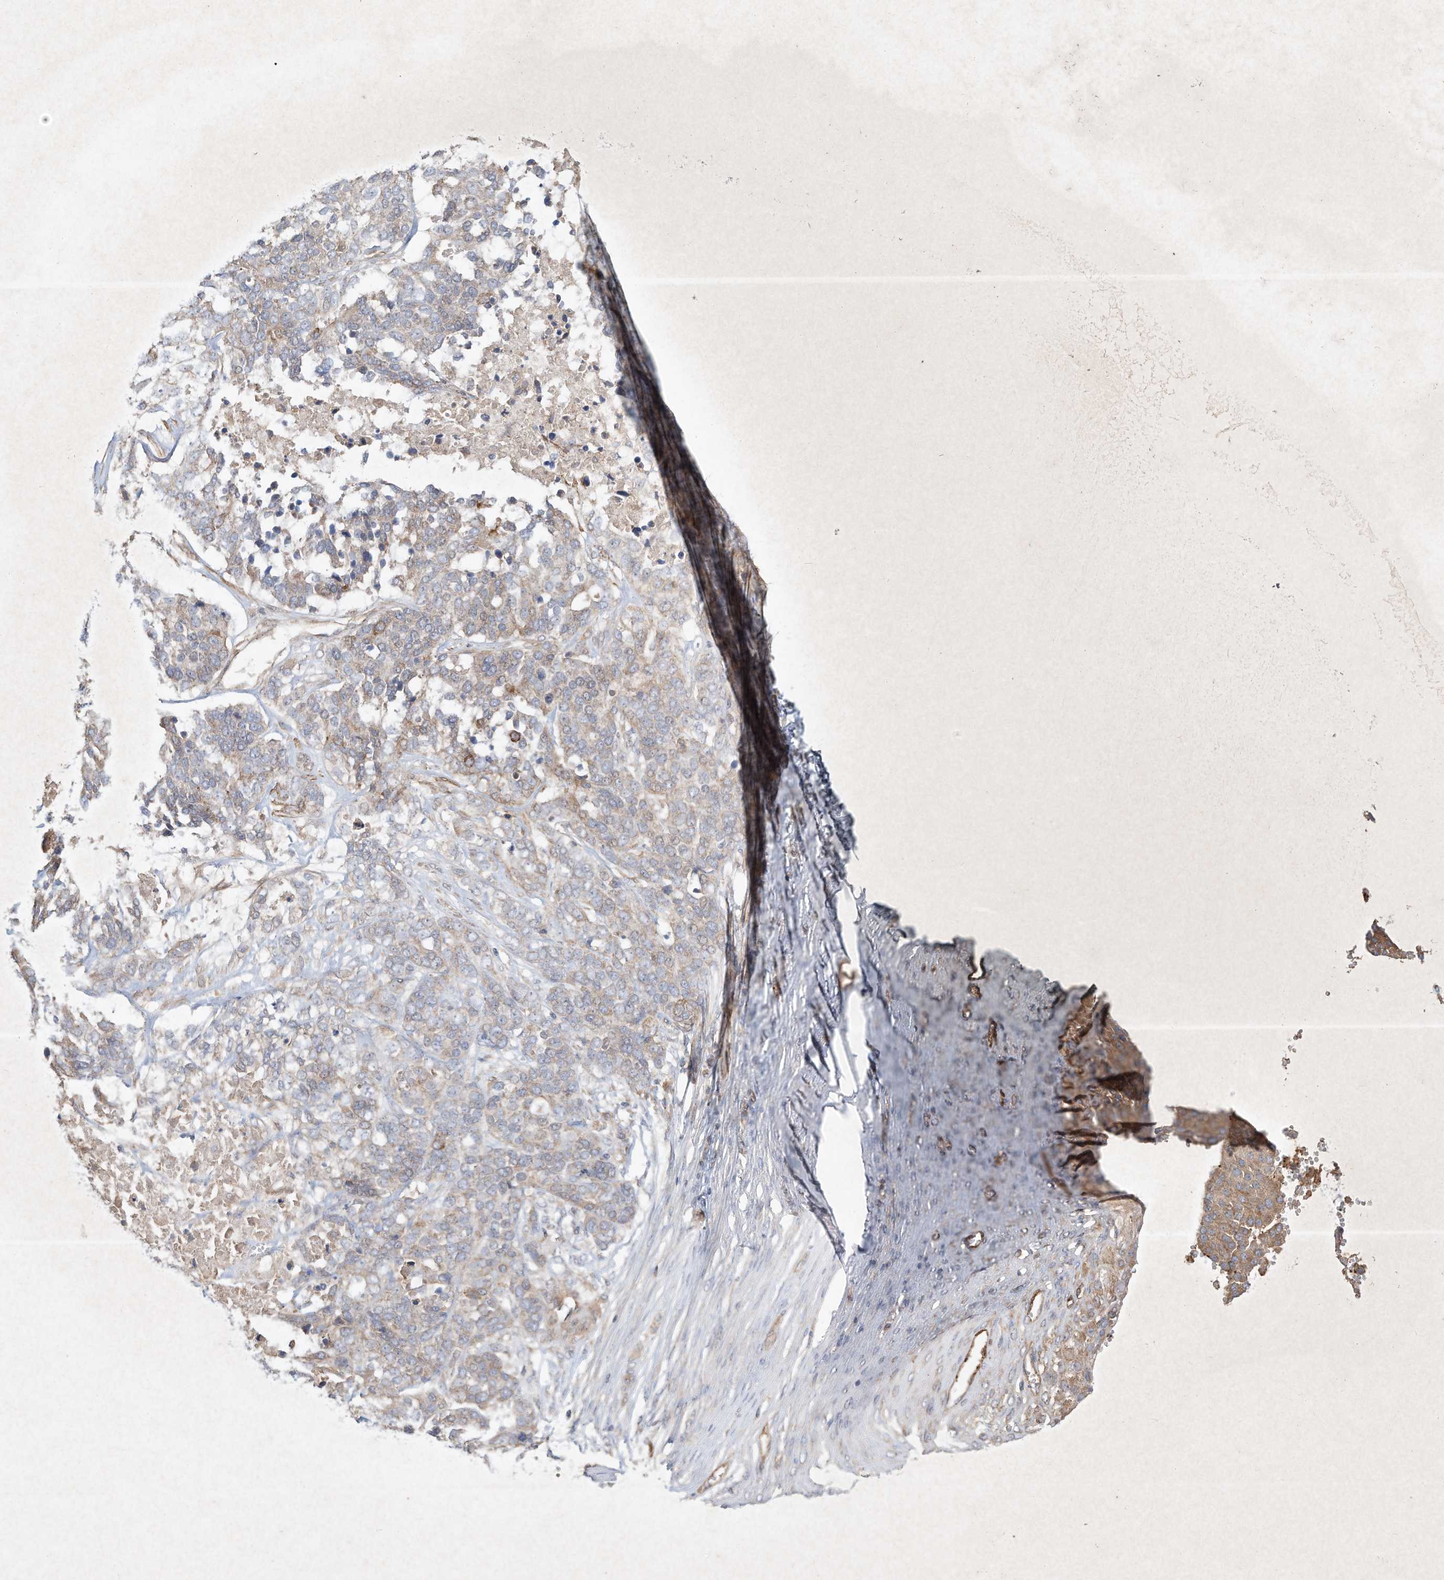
{"staining": {"intensity": "weak", "quantity": "25%-75%", "location": "cytoplasmic/membranous"}, "tissue": "ovarian cancer", "cell_type": "Tumor cells", "image_type": "cancer", "snomed": [{"axis": "morphology", "description": "Cystadenocarcinoma, serous, NOS"}, {"axis": "topography", "description": "Ovary"}], "caption": "DAB immunohistochemical staining of ovarian cancer (serous cystadenocarcinoma) displays weak cytoplasmic/membranous protein expression in about 25%-75% of tumor cells.", "gene": "HTR5A", "patient": {"sex": "female", "age": 44}}